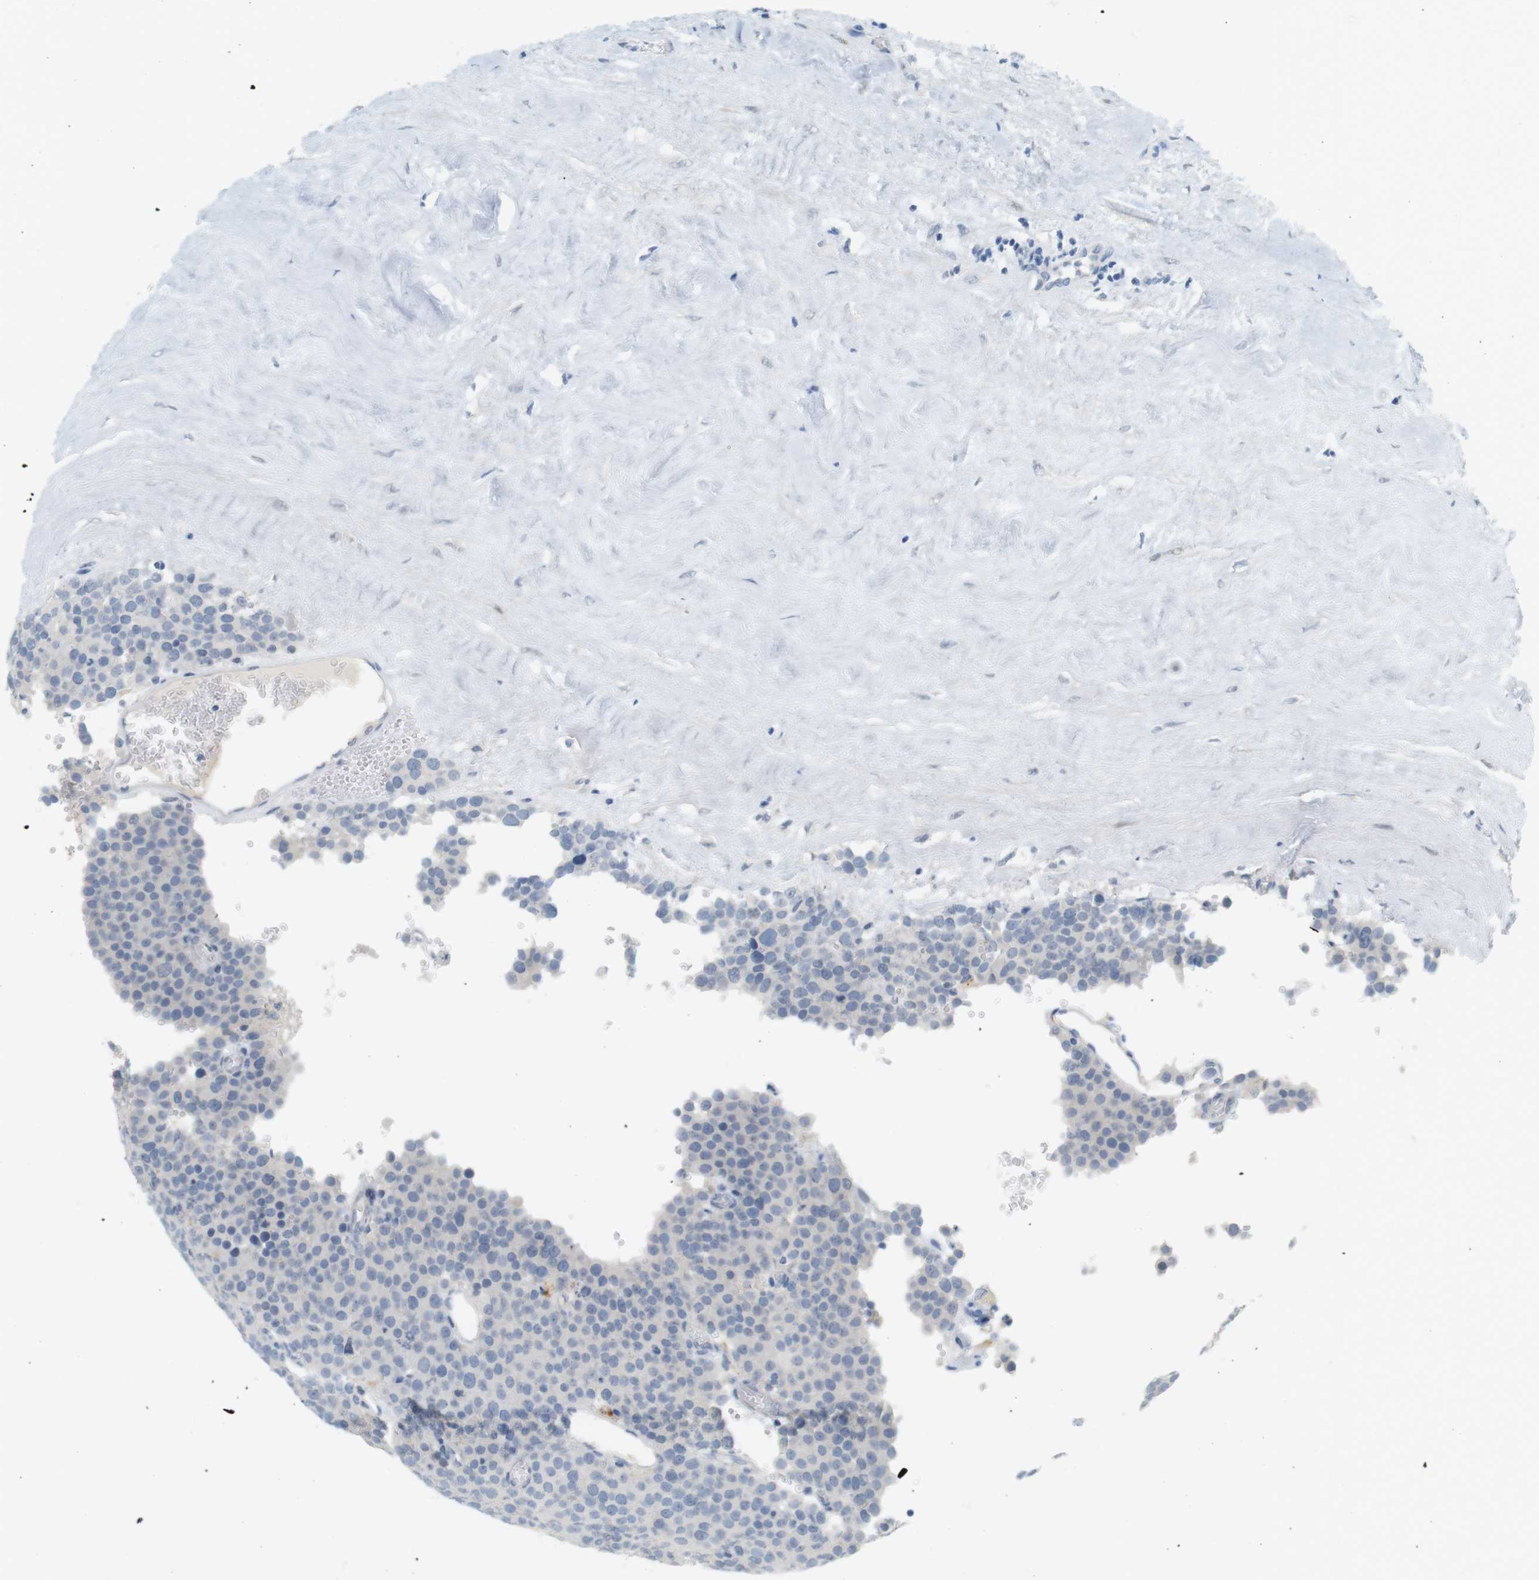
{"staining": {"intensity": "negative", "quantity": "none", "location": "none"}, "tissue": "testis cancer", "cell_type": "Tumor cells", "image_type": "cancer", "snomed": [{"axis": "morphology", "description": "Normal tissue, NOS"}, {"axis": "morphology", "description": "Seminoma, NOS"}, {"axis": "topography", "description": "Testis"}], "caption": "This is an immunohistochemistry photomicrograph of seminoma (testis). There is no expression in tumor cells.", "gene": "CREB3L2", "patient": {"sex": "male", "age": 71}}